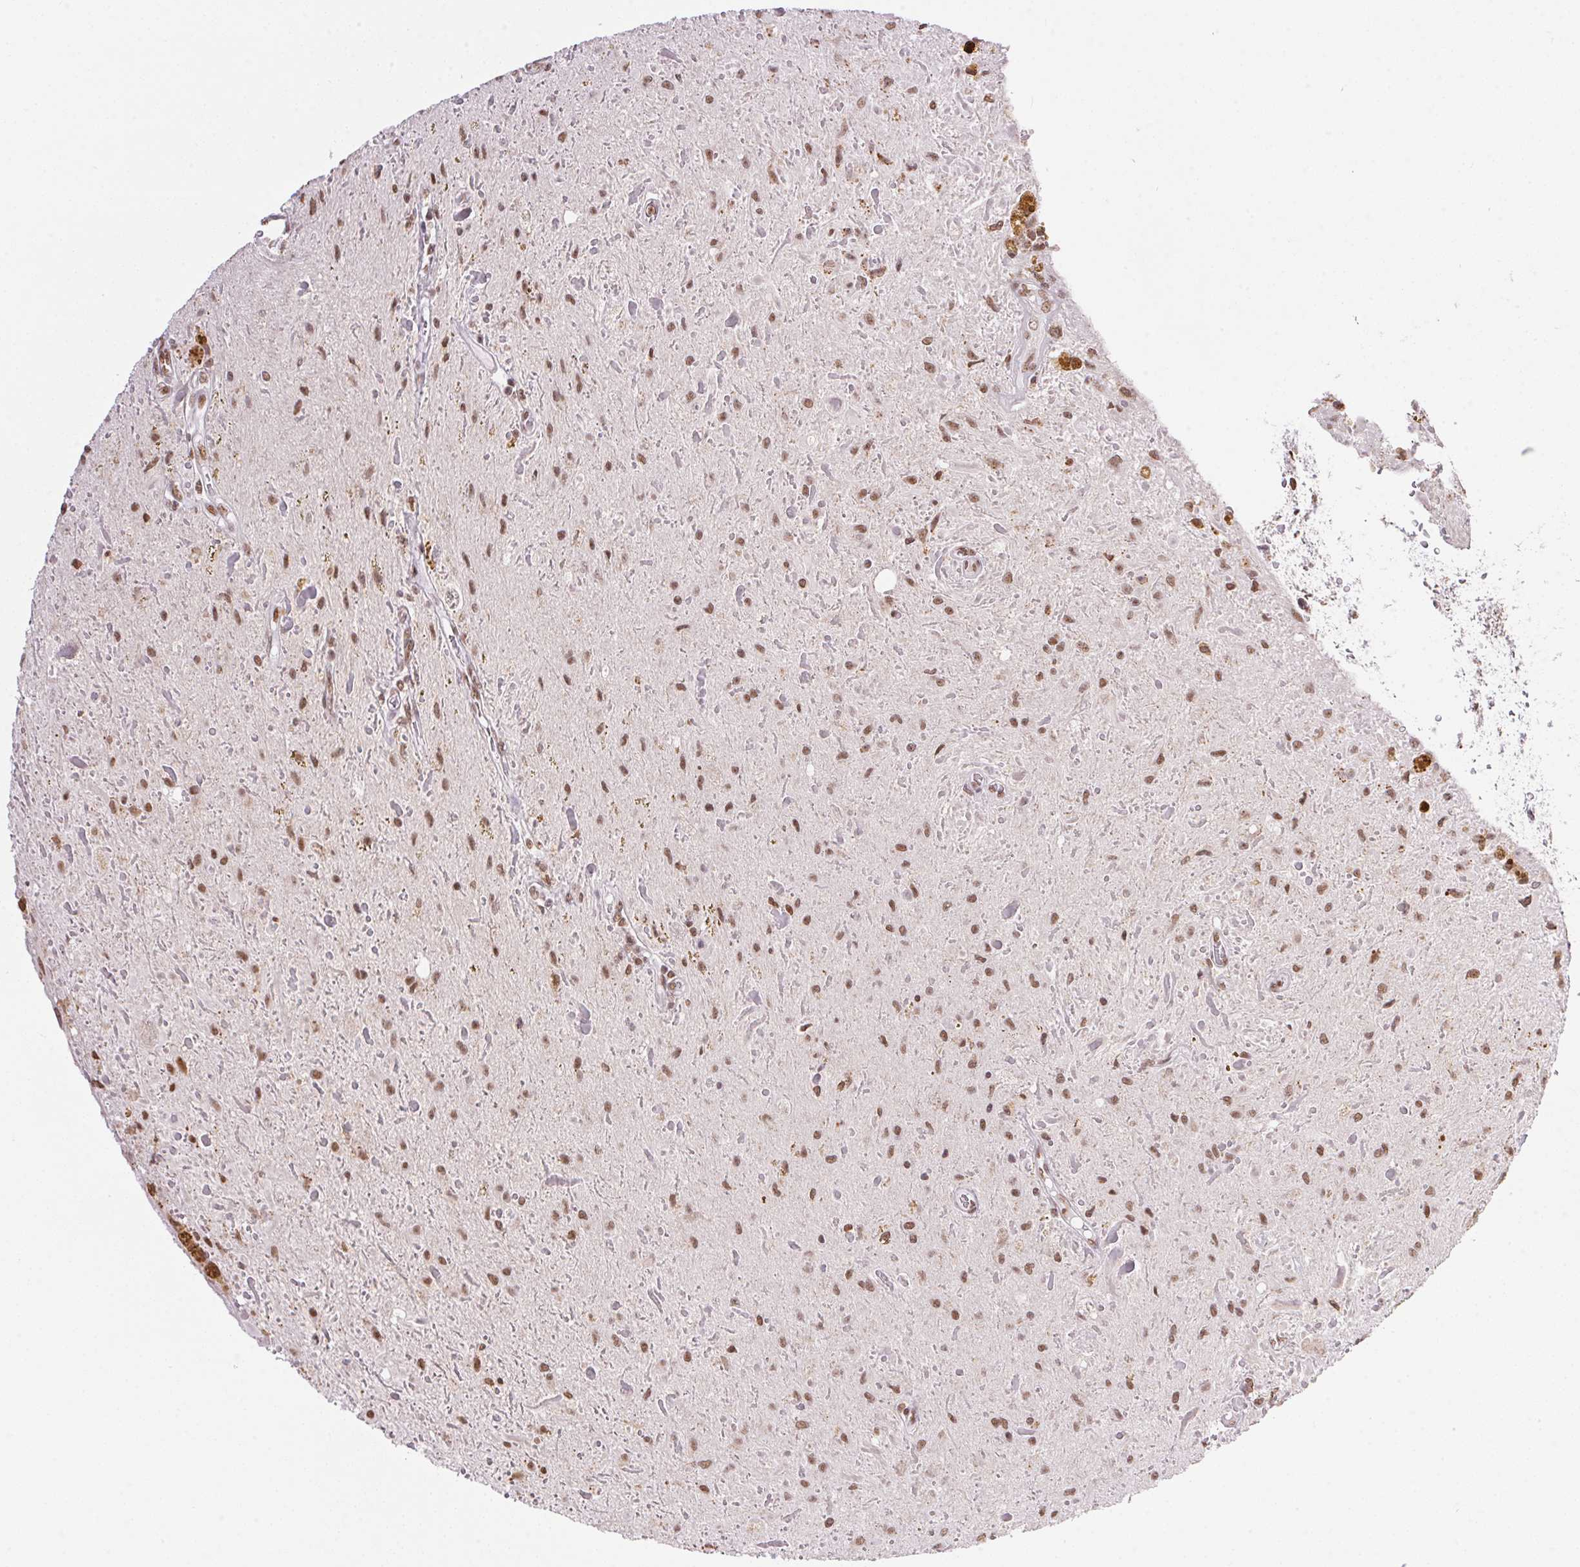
{"staining": {"intensity": "moderate", "quantity": ">75%", "location": "nuclear"}, "tissue": "glioma", "cell_type": "Tumor cells", "image_type": "cancer", "snomed": [{"axis": "morphology", "description": "Glioma, malignant, Low grade"}, {"axis": "topography", "description": "Cerebellum"}], "caption": "Tumor cells display medium levels of moderate nuclear staining in about >75% of cells in human malignant low-grade glioma. (IHC, brightfield microscopy, high magnification).", "gene": "NFE2L1", "patient": {"sex": "female", "age": 14}}